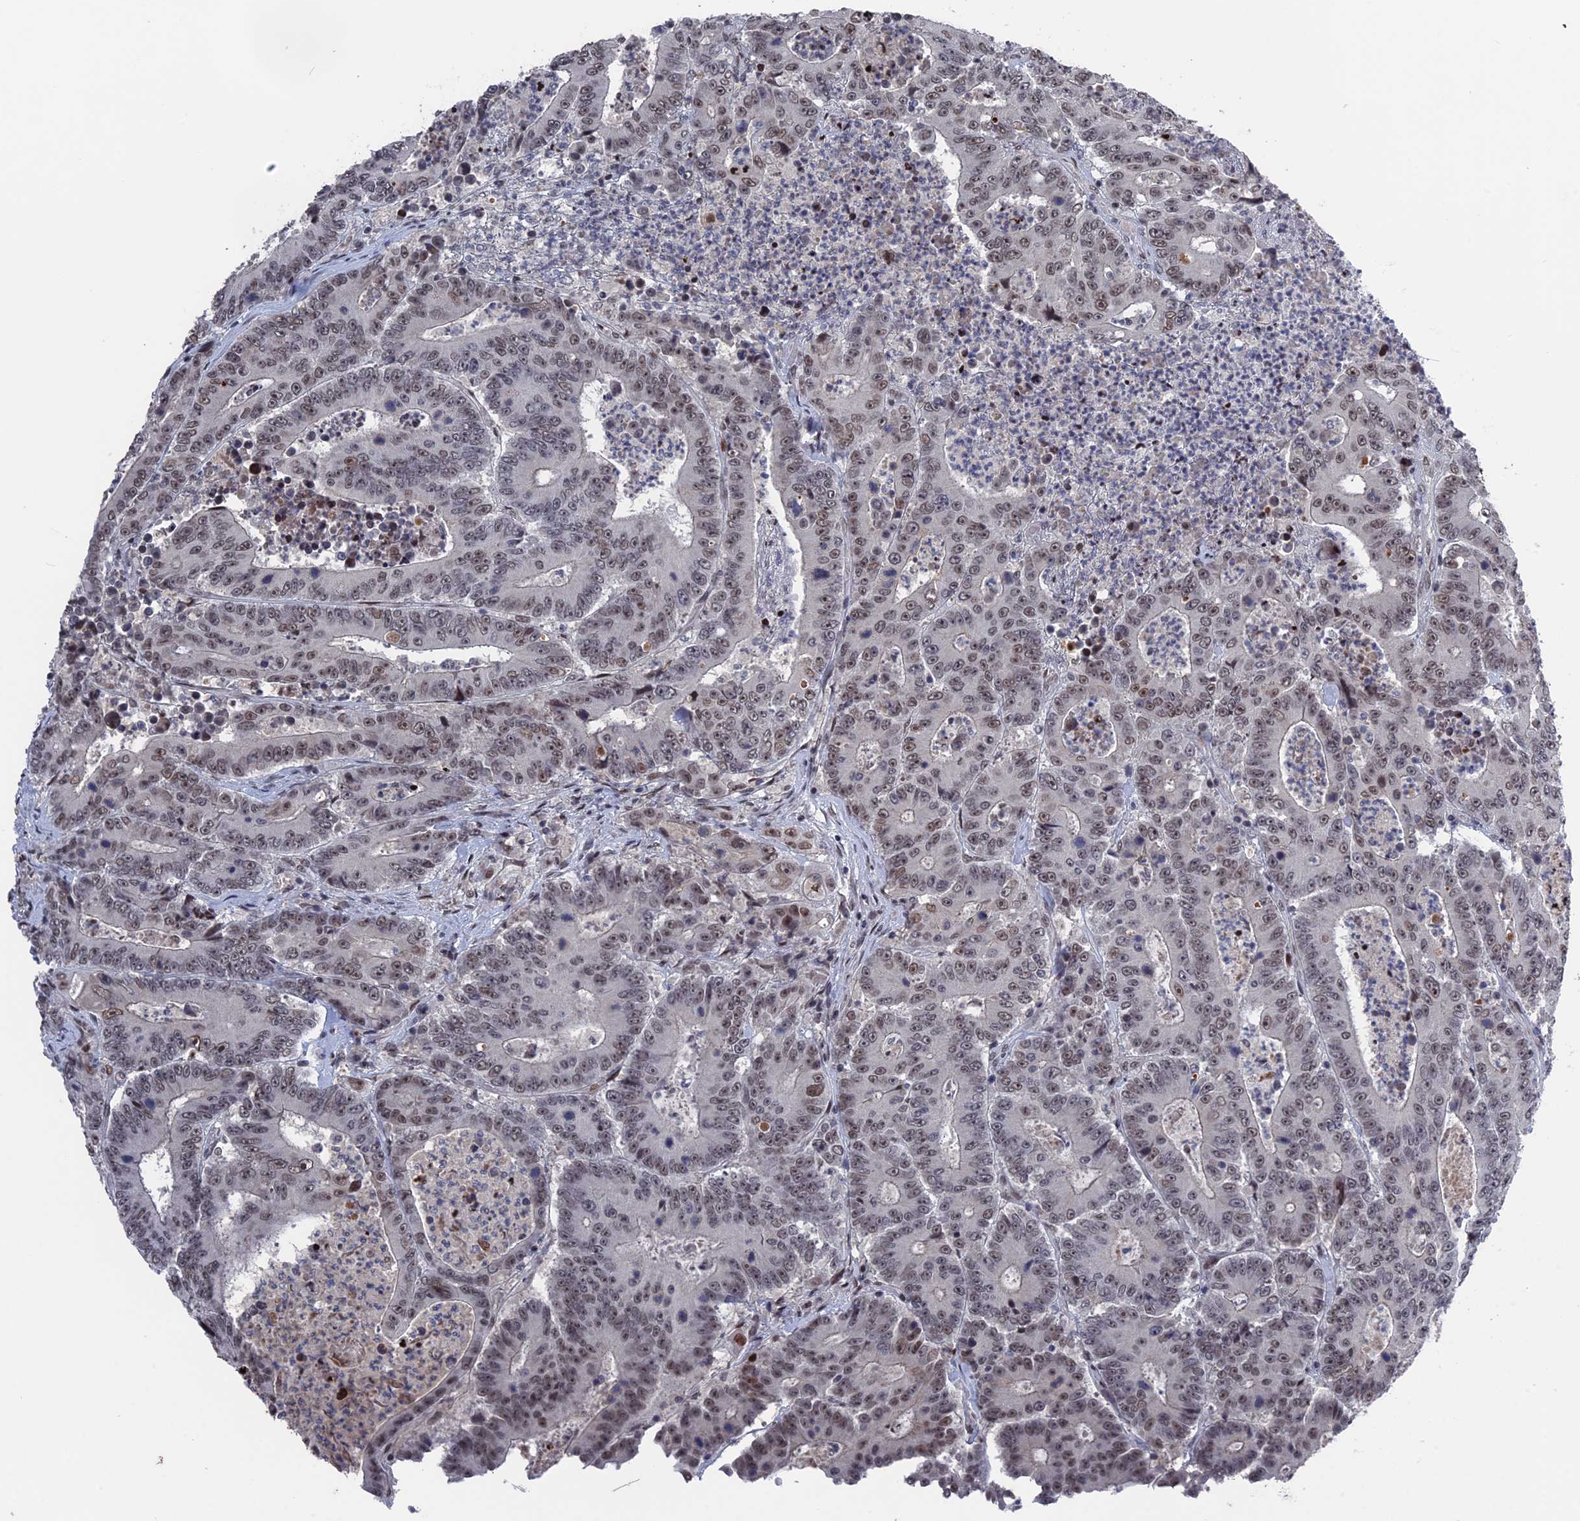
{"staining": {"intensity": "moderate", "quantity": "25%-75%", "location": "nuclear"}, "tissue": "colorectal cancer", "cell_type": "Tumor cells", "image_type": "cancer", "snomed": [{"axis": "morphology", "description": "Adenocarcinoma, NOS"}, {"axis": "topography", "description": "Colon"}], "caption": "High-power microscopy captured an immunohistochemistry micrograph of adenocarcinoma (colorectal), revealing moderate nuclear expression in about 25%-75% of tumor cells. (Brightfield microscopy of DAB IHC at high magnification).", "gene": "NR2C2AP", "patient": {"sex": "male", "age": 83}}